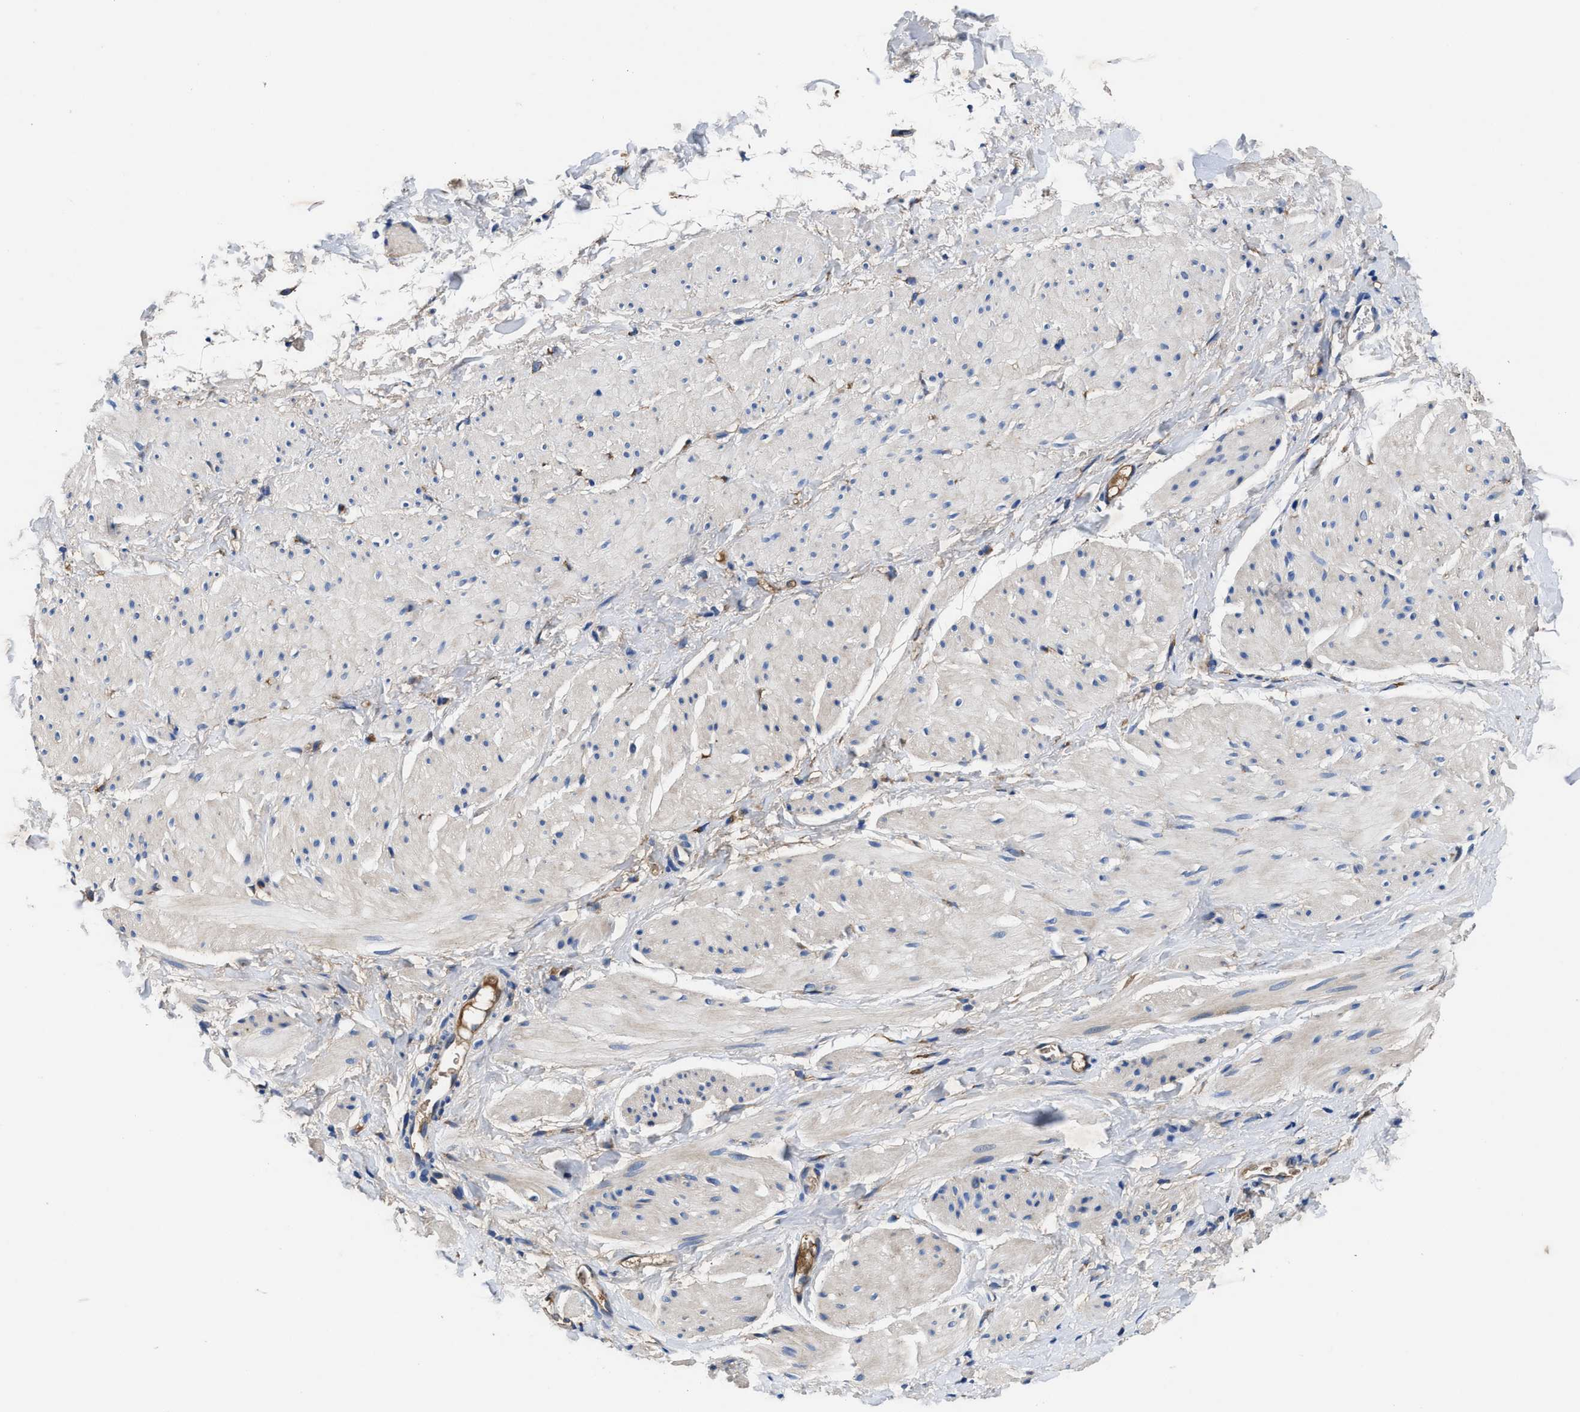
{"staining": {"intensity": "weak", "quantity": "<25%", "location": "cytoplasmic/membranous"}, "tissue": "smooth muscle", "cell_type": "Smooth muscle cells", "image_type": "normal", "snomed": [{"axis": "morphology", "description": "Normal tissue, NOS"}, {"axis": "topography", "description": "Smooth muscle"}], "caption": "Immunohistochemistry of normal smooth muscle exhibits no positivity in smooth muscle cells. Nuclei are stained in blue.", "gene": "IDNK", "patient": {"sex": "male", "age": 16}}